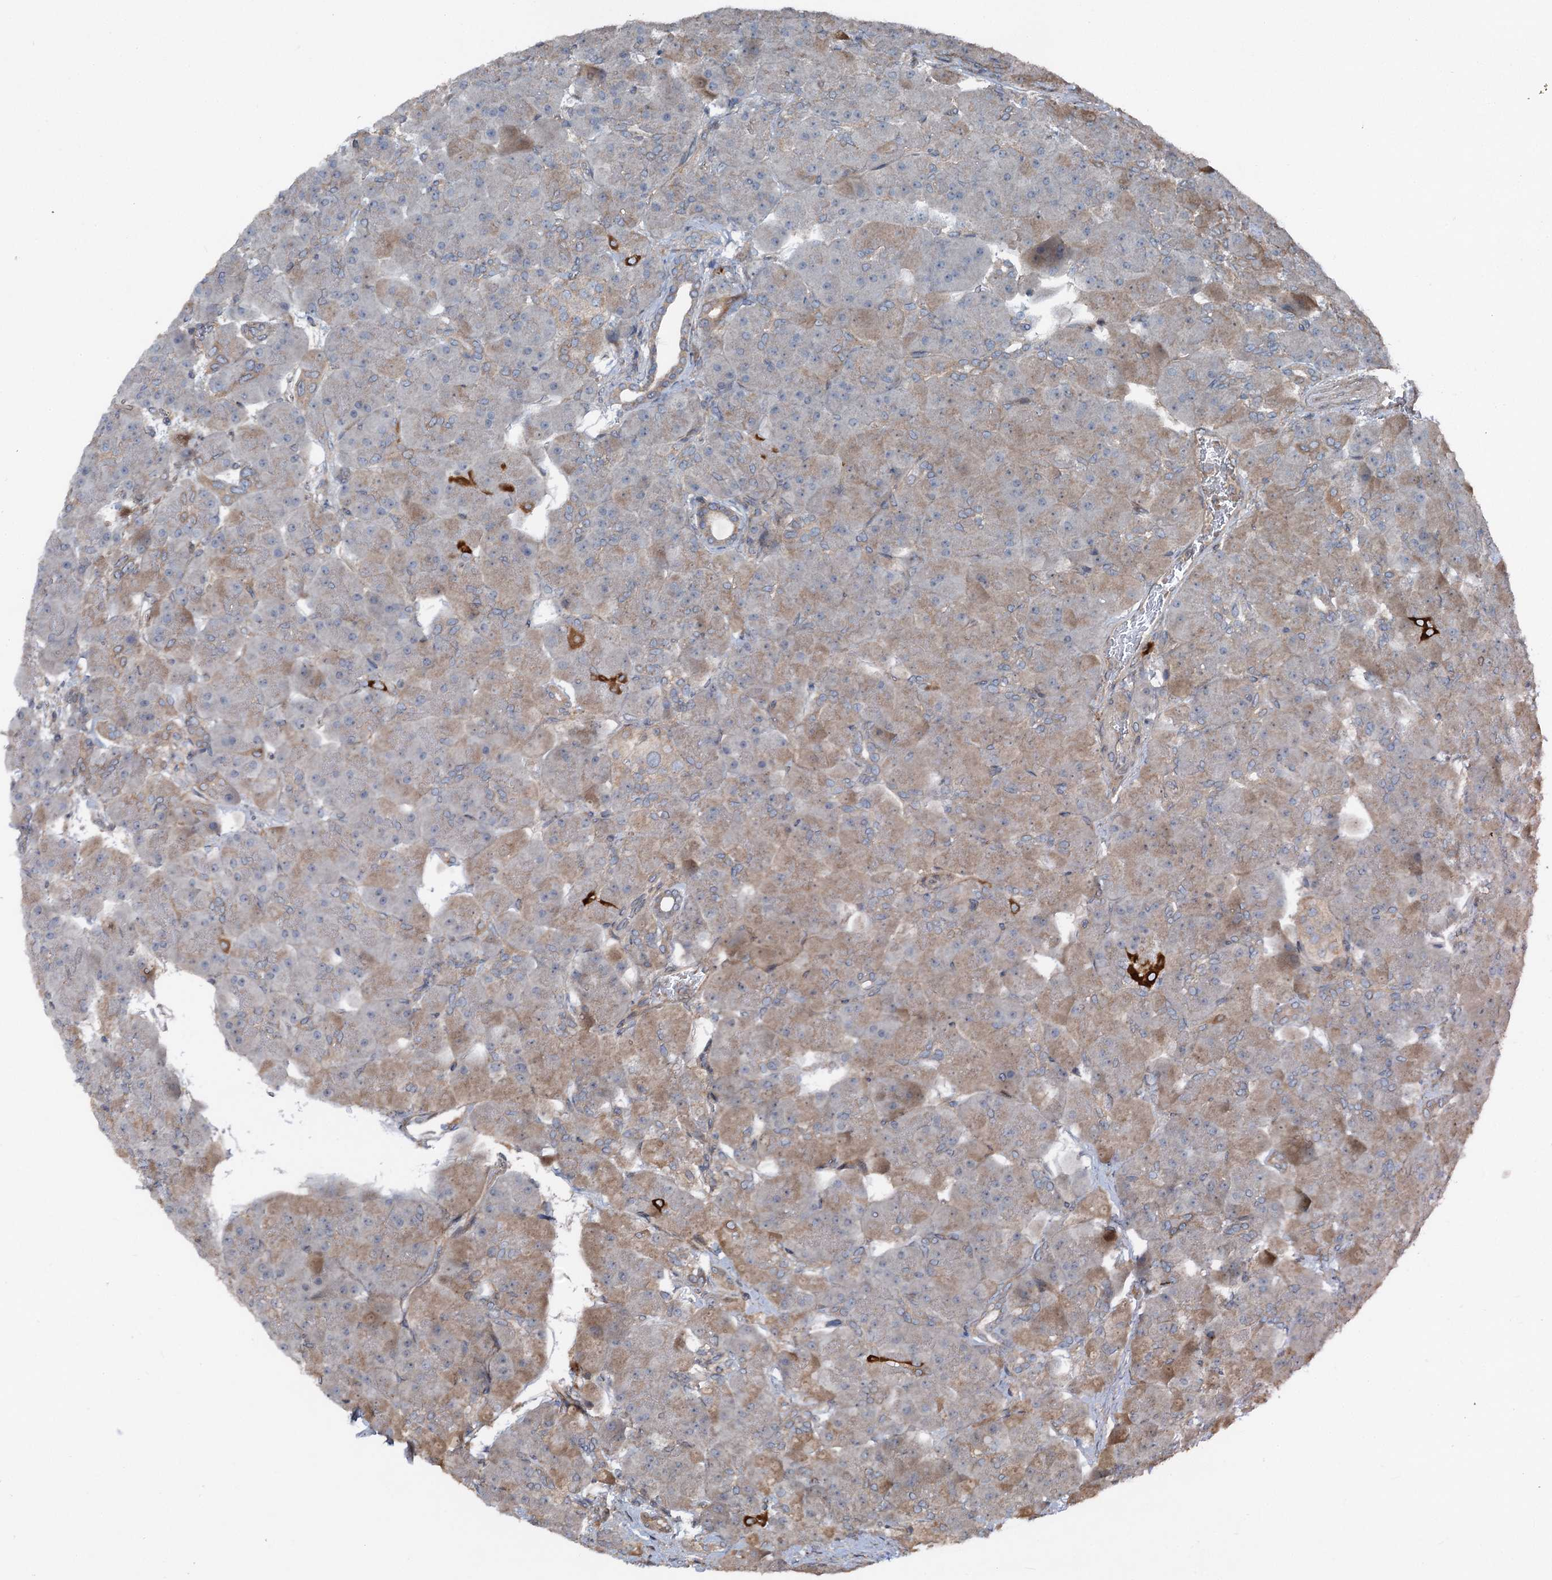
{"staining": {"intensity": "moderate", "quantity": "25%-75%", "location": "cytoplasmic/membranous"}, "tissue": "pancreas", "cell_type": "Exocrine glandular cells", "image_type": "normal", "snomed": [{"axis": "morphology", "description": "Normal tissue, NOS"}, {"axis": "topography", "description": "Pancreas"}], "caption": "The image shows staining of normal pancreas, revealing moderate cytoplasmic/membranous protein expression (brown color) within exocrine glandular cells.", "gene": "ALAS1", "patient": {"sex": "male", "age": 66}}